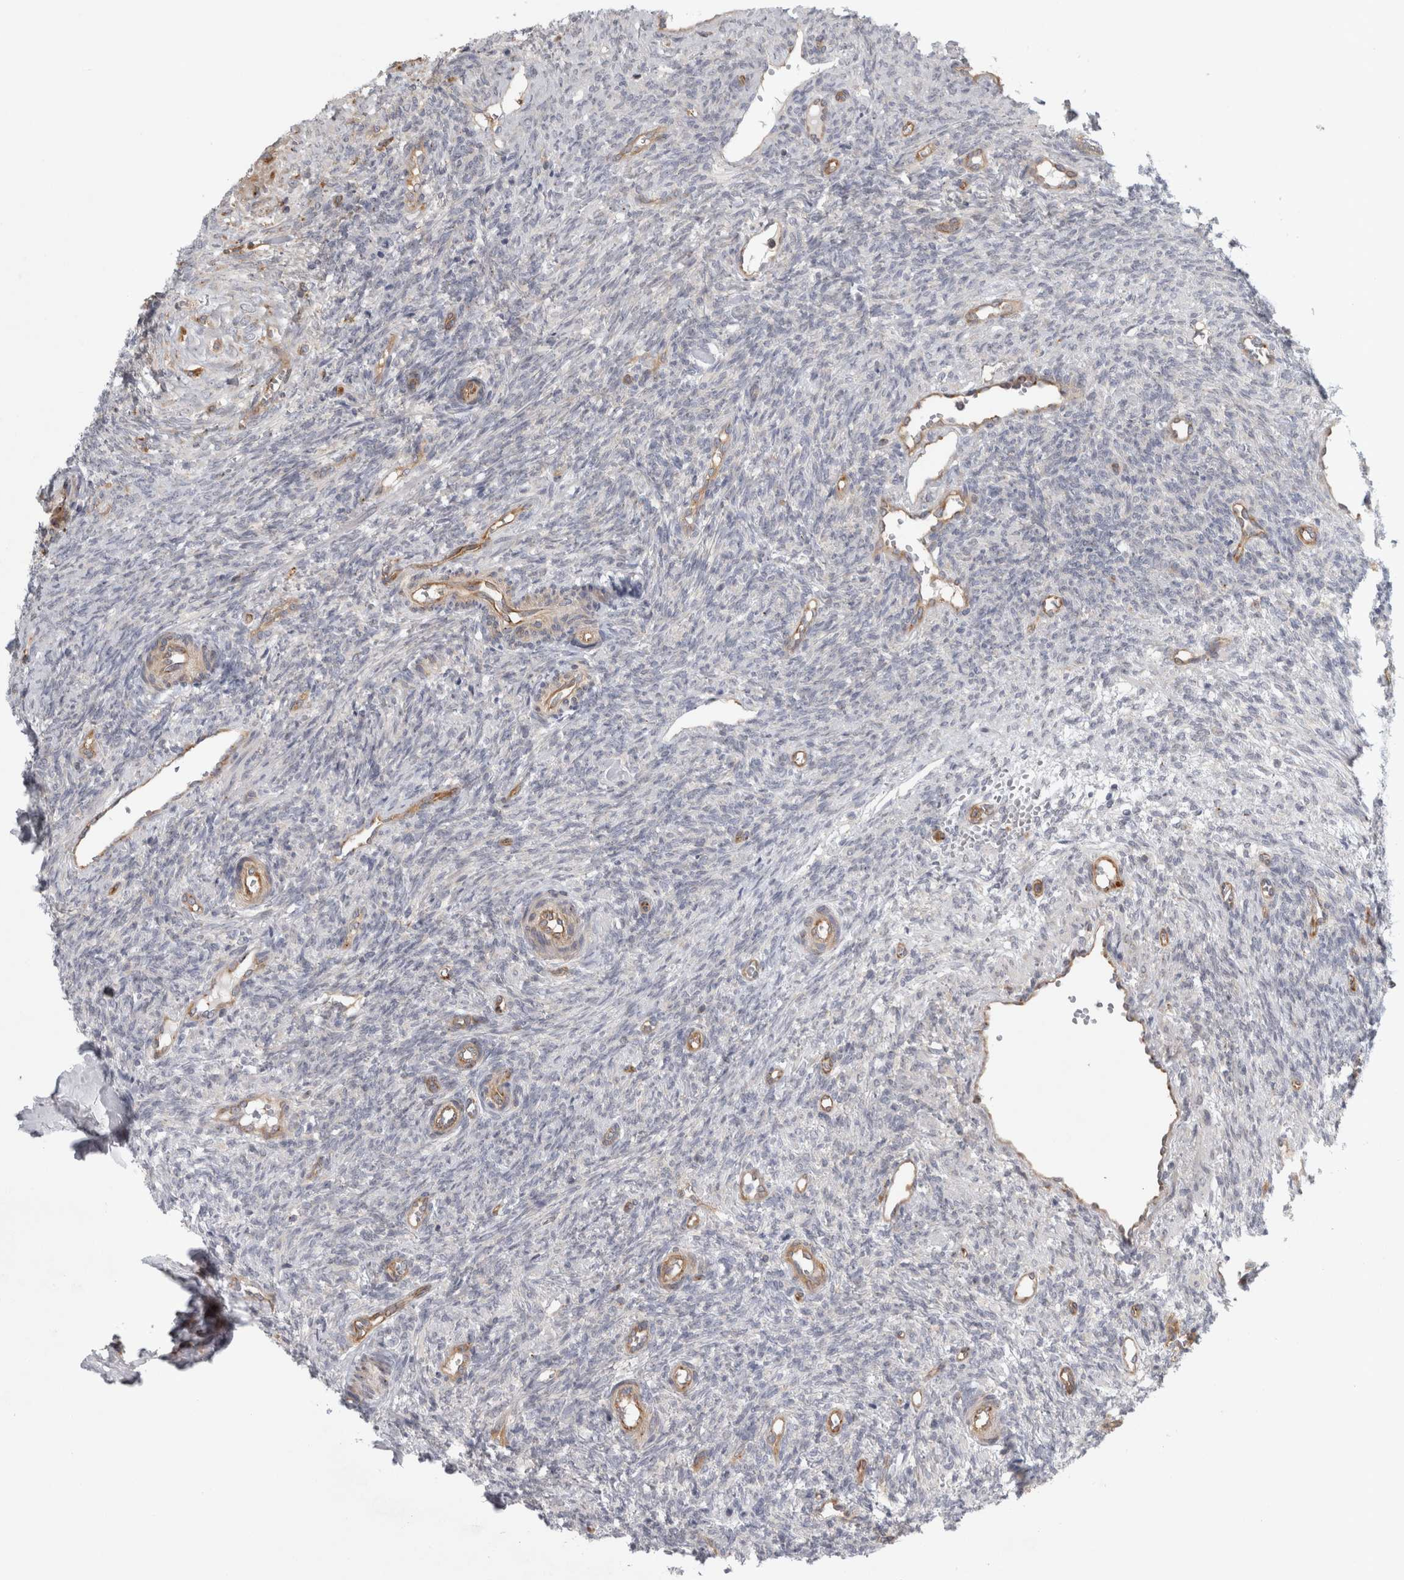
{"staining": {"intensity": "negative", "quantity": "none", "location": "none"}, "tissue": "ovary", "cell_type": "Ovarian stroma cells", "image_type": "normal", "snomed": [{"axis": "morphology", "description": "Normal tissue, NOS"}, {"axis": "topography", "description": "Ovary"}], "caption": "The histopathology image demonstrates no staining of ovarian stroma cells in unremarkable ovary. The staining was performed using DAB (3,3'-diaminobenzidine) to visualize the protein expression in brown, while the nuclei were stained in blue with hematoxylin (Magnification: 20x).", "gene": "PEX6", "patient": {"sex": "female", "age": 41}}